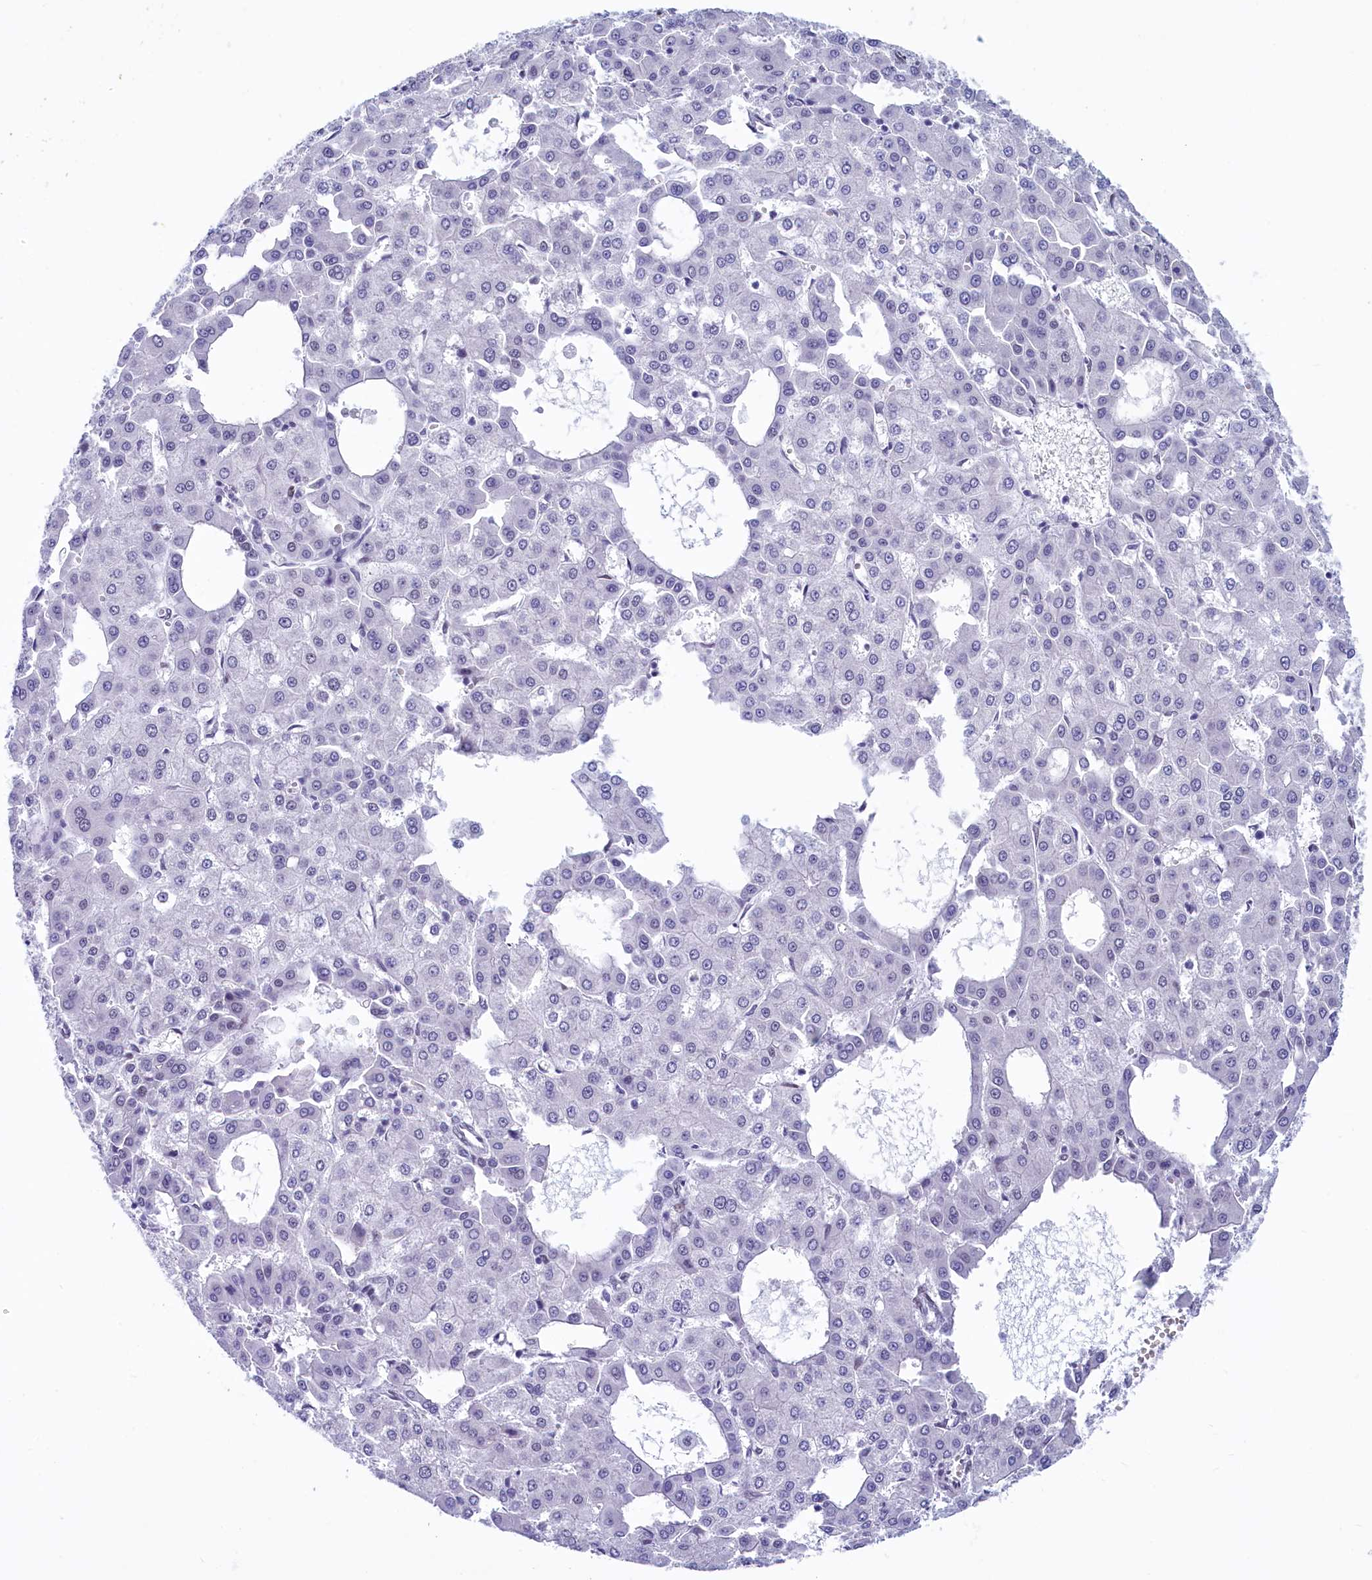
{"staining": {"intensity": "negative", "quantity": "none", "location": "none"}, "tissue": "liver cancer", "cell_type": "Tumor cells", "image_type": "cancer", "snomed": [{"axis": "morphology", "description": "Carcinoma, Hepatocellular, NOS"}, {"axis": "topography", "description": "Liver"}], "caption": "Immunohistochemistry (IHC) image of neoplastic tissue: human liver hepatocellular carcinoma stained with DAB exhibits no significant protein expression in tumor cells.", "gene": "SUGP2", "patient": {"sex": "male", "age": 47}}